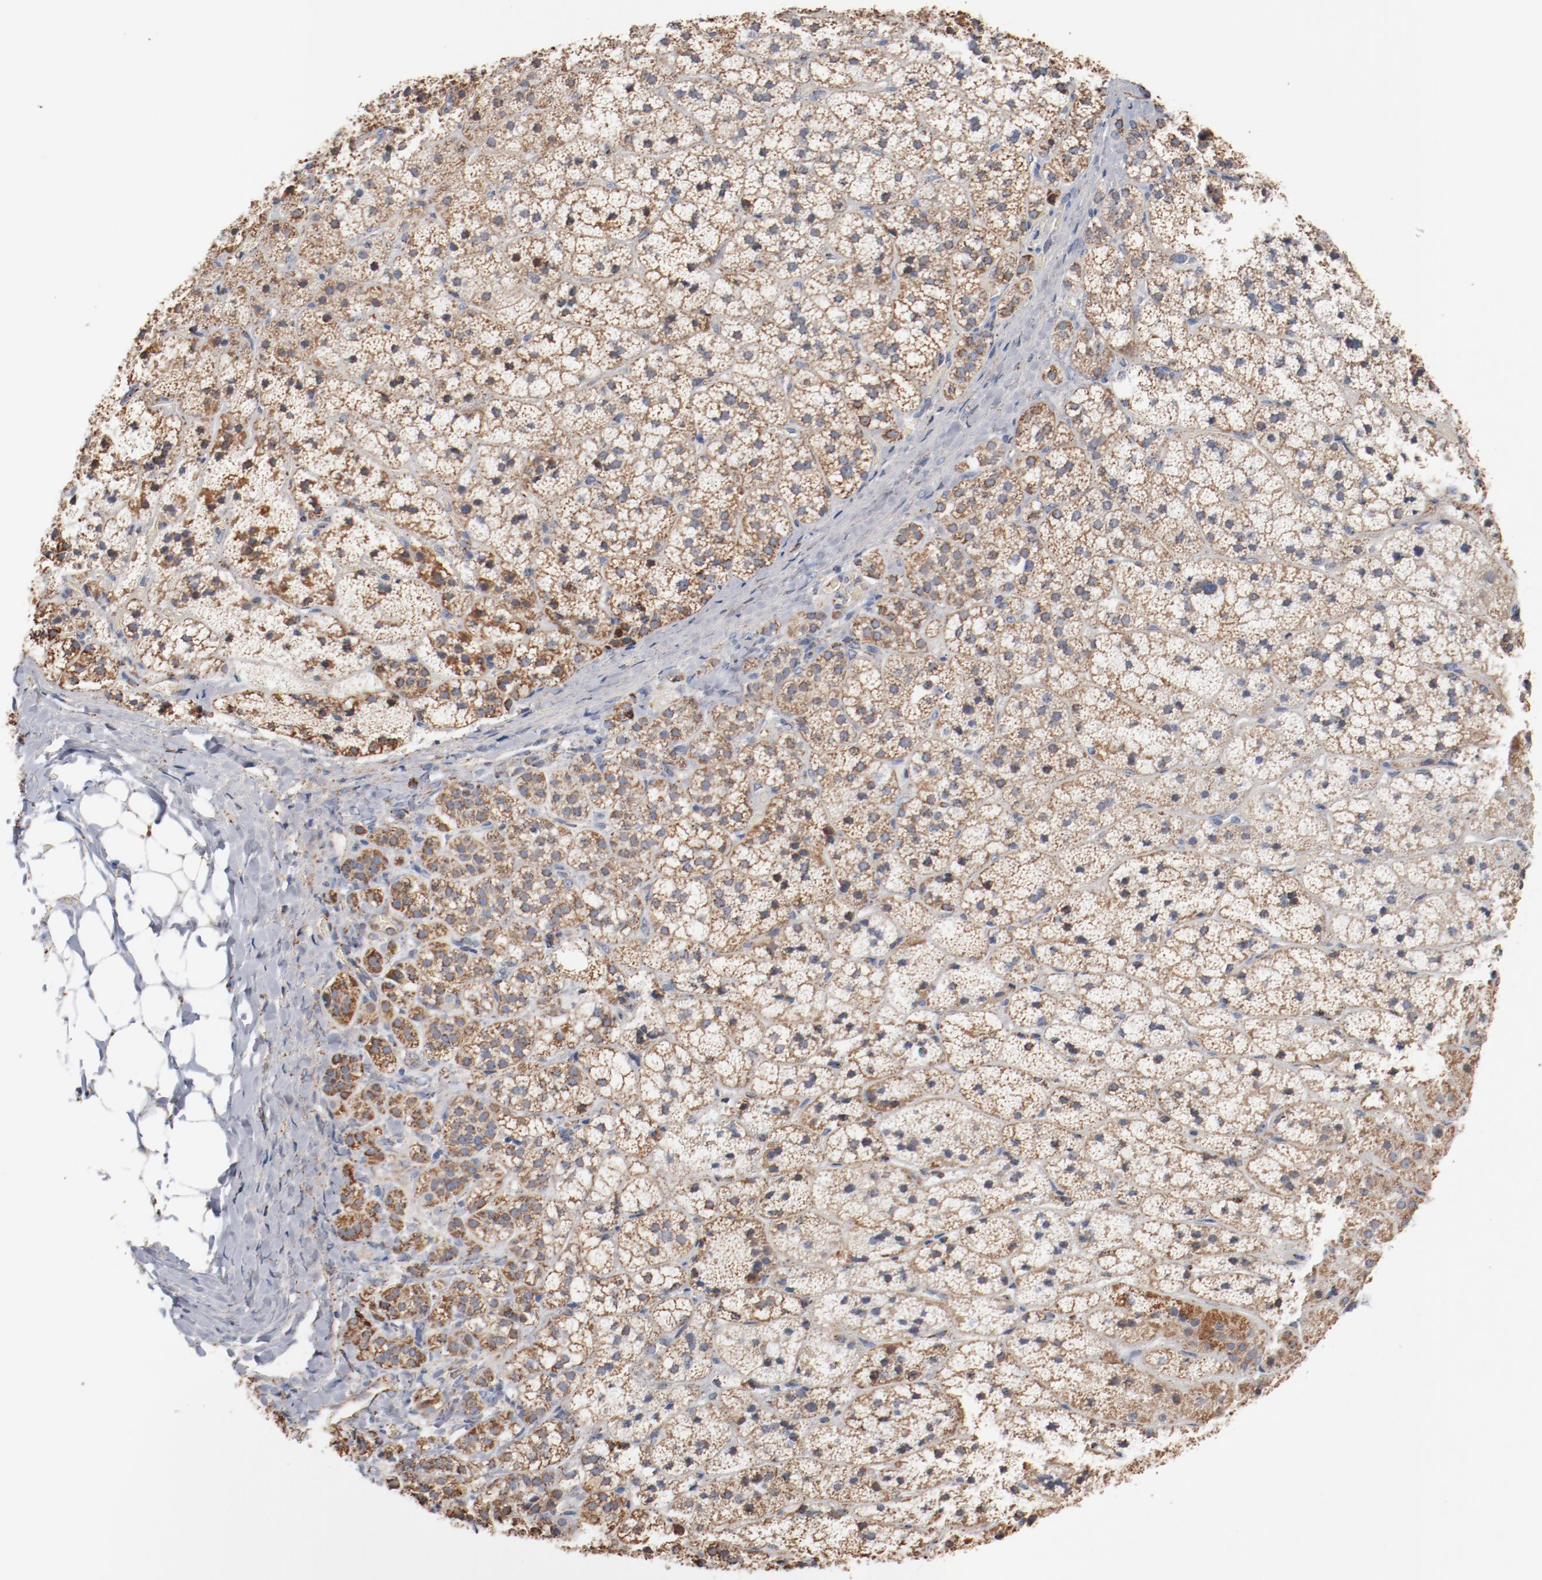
{"staining": {"intensity": "moderate", "quantity": "25%-75%", "location": "cytoplasmic/membranous"}, "tissue": "adrenal gland", "cell_type": "Glandular cells", "image_type": "normal", "snomed": [{"axis": "morphology", "description": "Normal tissue, NOS"}, {"axis": "topography", "description": "Adrenal gland"}], "caption": "Adrenal gland stained with DAB immunohistochemistry displays medium levels of moderate cytoplasmic/membranous staining in about 25%-75% of glandular cells.", "gene": "NDUFS4", "patient": {"sex": "female", "age": 44}}